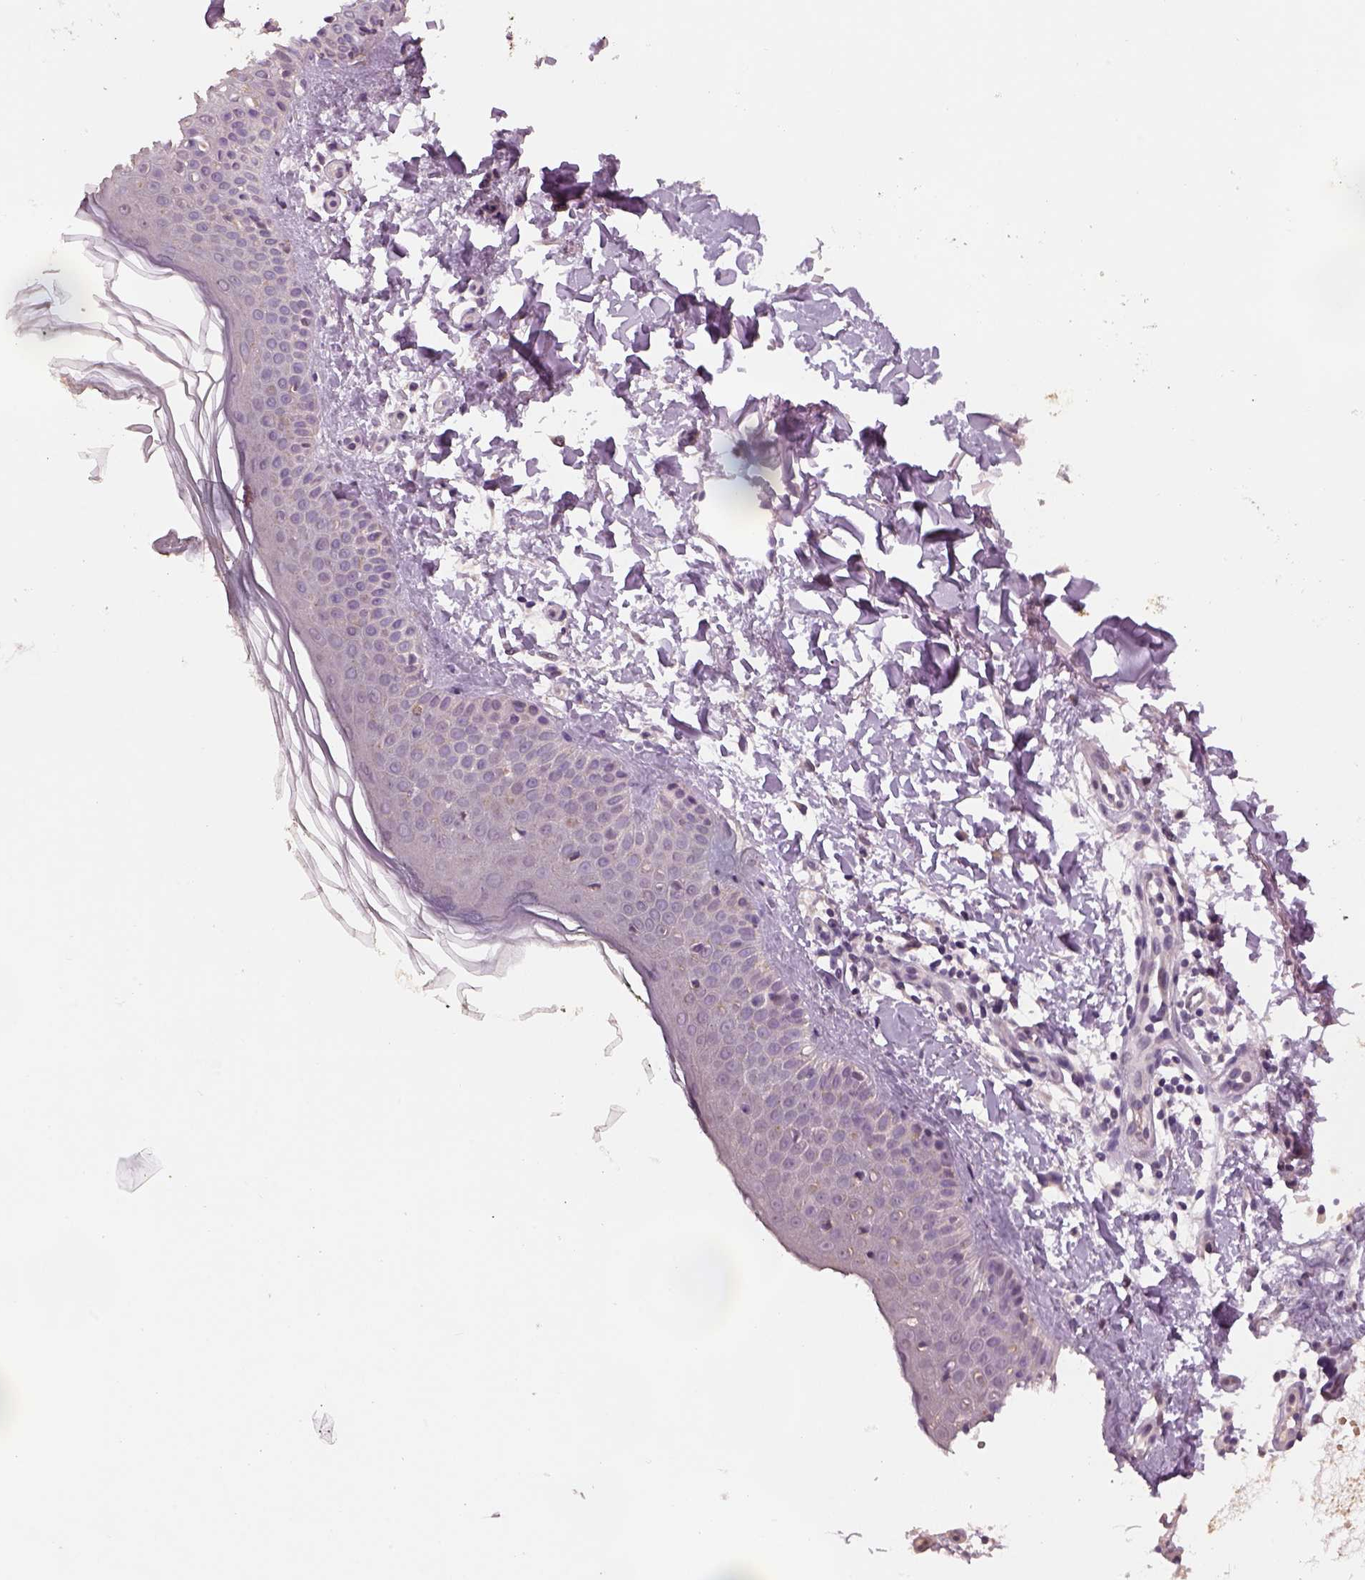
{"staining": {"intensity": "negative", "quantity": "none", "location": "none"}, "tissue": "skin", "cell_type": "Fibroblasts", "image_type": "normal", "snomed": [{"axis": "morphology", "description": "Normal tissue, NOS"}, {"axis": "topography", "description": "Skin"}], "caption": "The immunohistochemistry micrograph has no significant positivity in fibroblasts of skin.", "gene": "GDNF", "patient": {"sex": "female", "age": 62}}